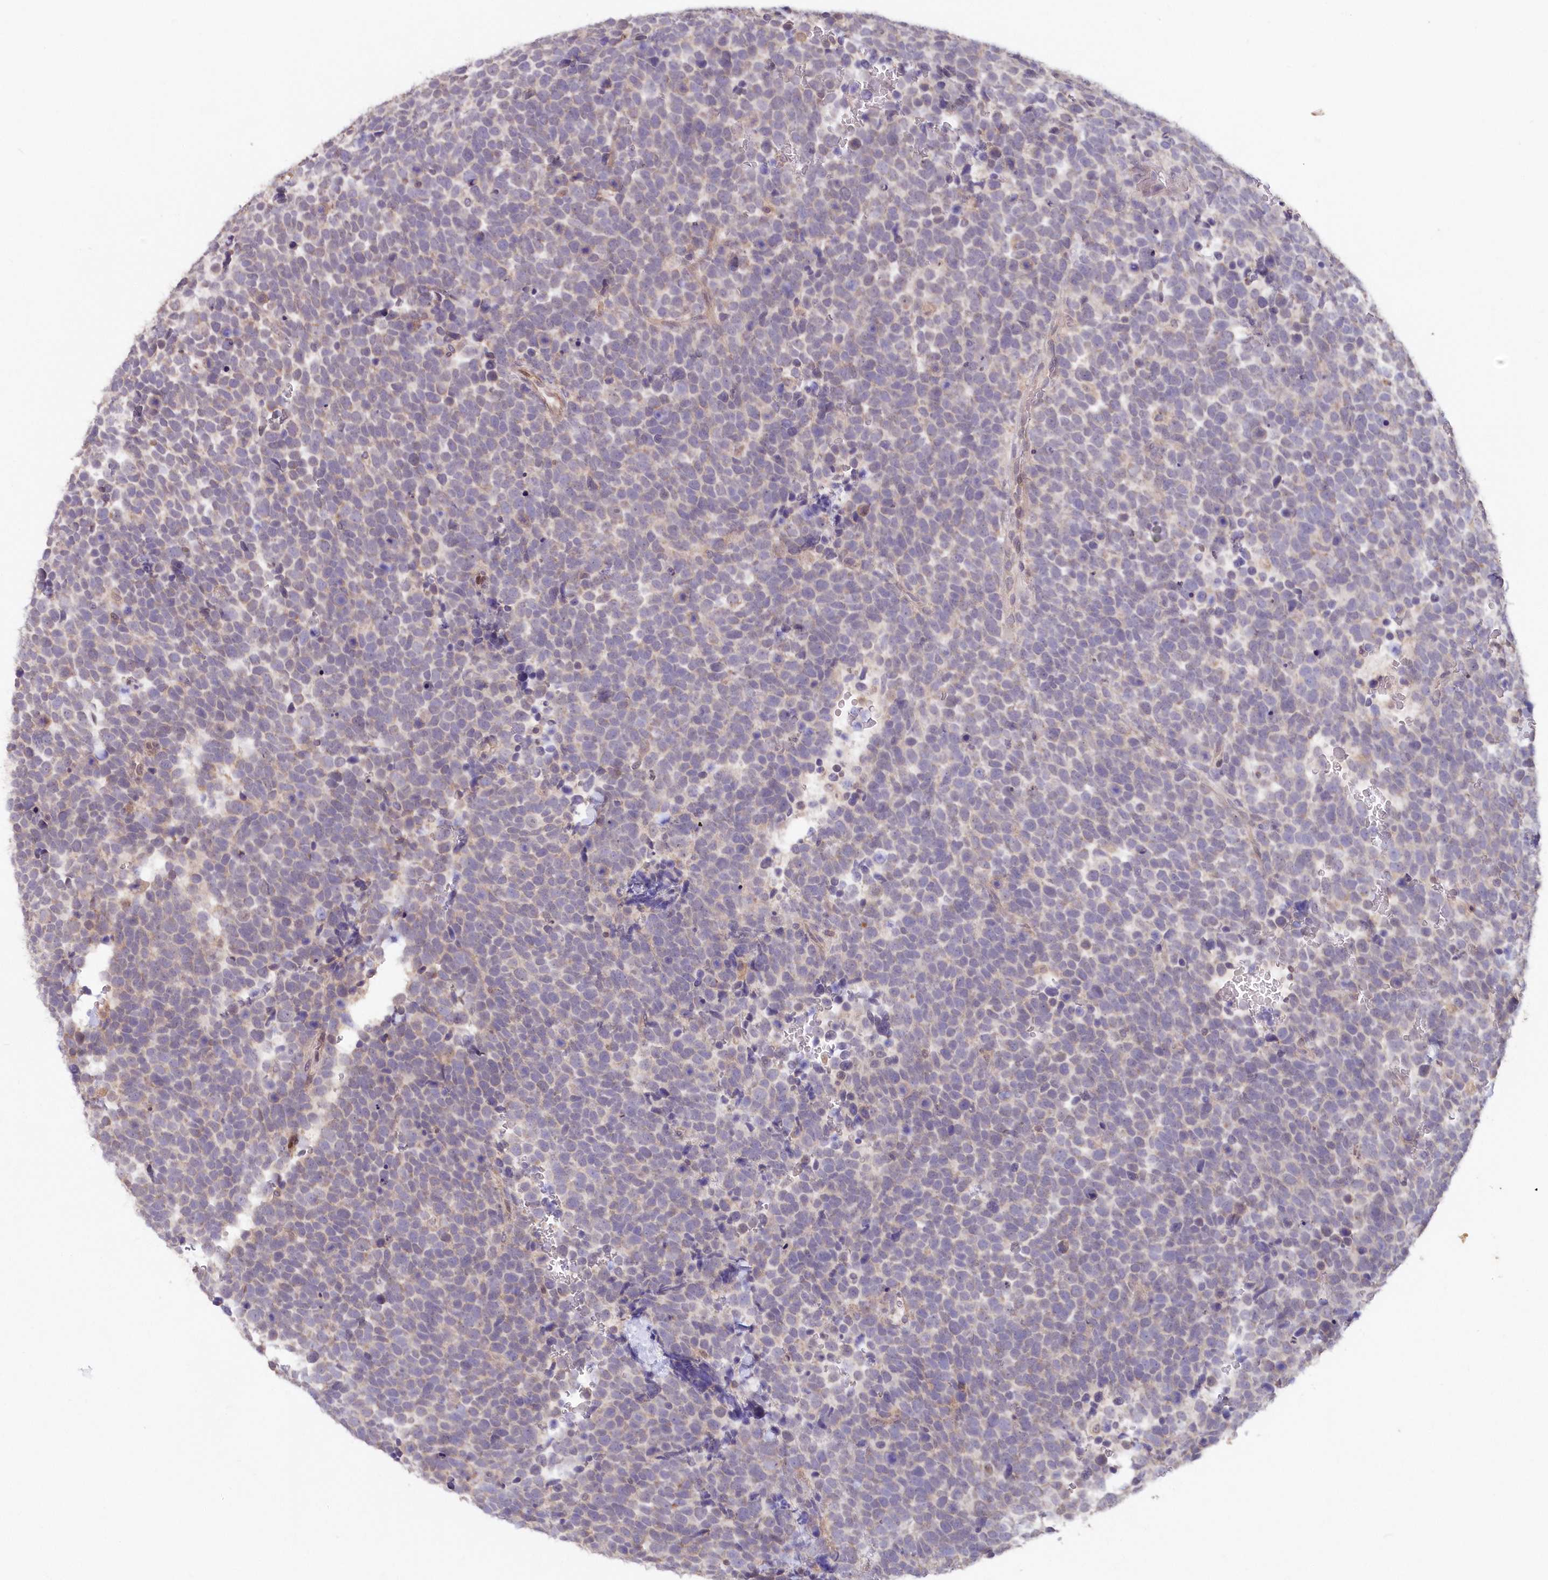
{"staining": {"intensity": "negative", "quantity": "none", "location": "none"}, "tissue": "urothelial cancer", "cell_type": "Tumor cells", "image_type": "cancer", "snomed": [{"axis": "morphology", "description": "Urothelial carcinoma, High grade"}, {"axis": "topography", "description": "Urinary bladder"}], "caption": "Urothelial cancer was stained to show a protein in brown. There is no significant positivity in tumor cells.", "gene": "SNED1", "patient": {"sex": "female", "age": 82}}